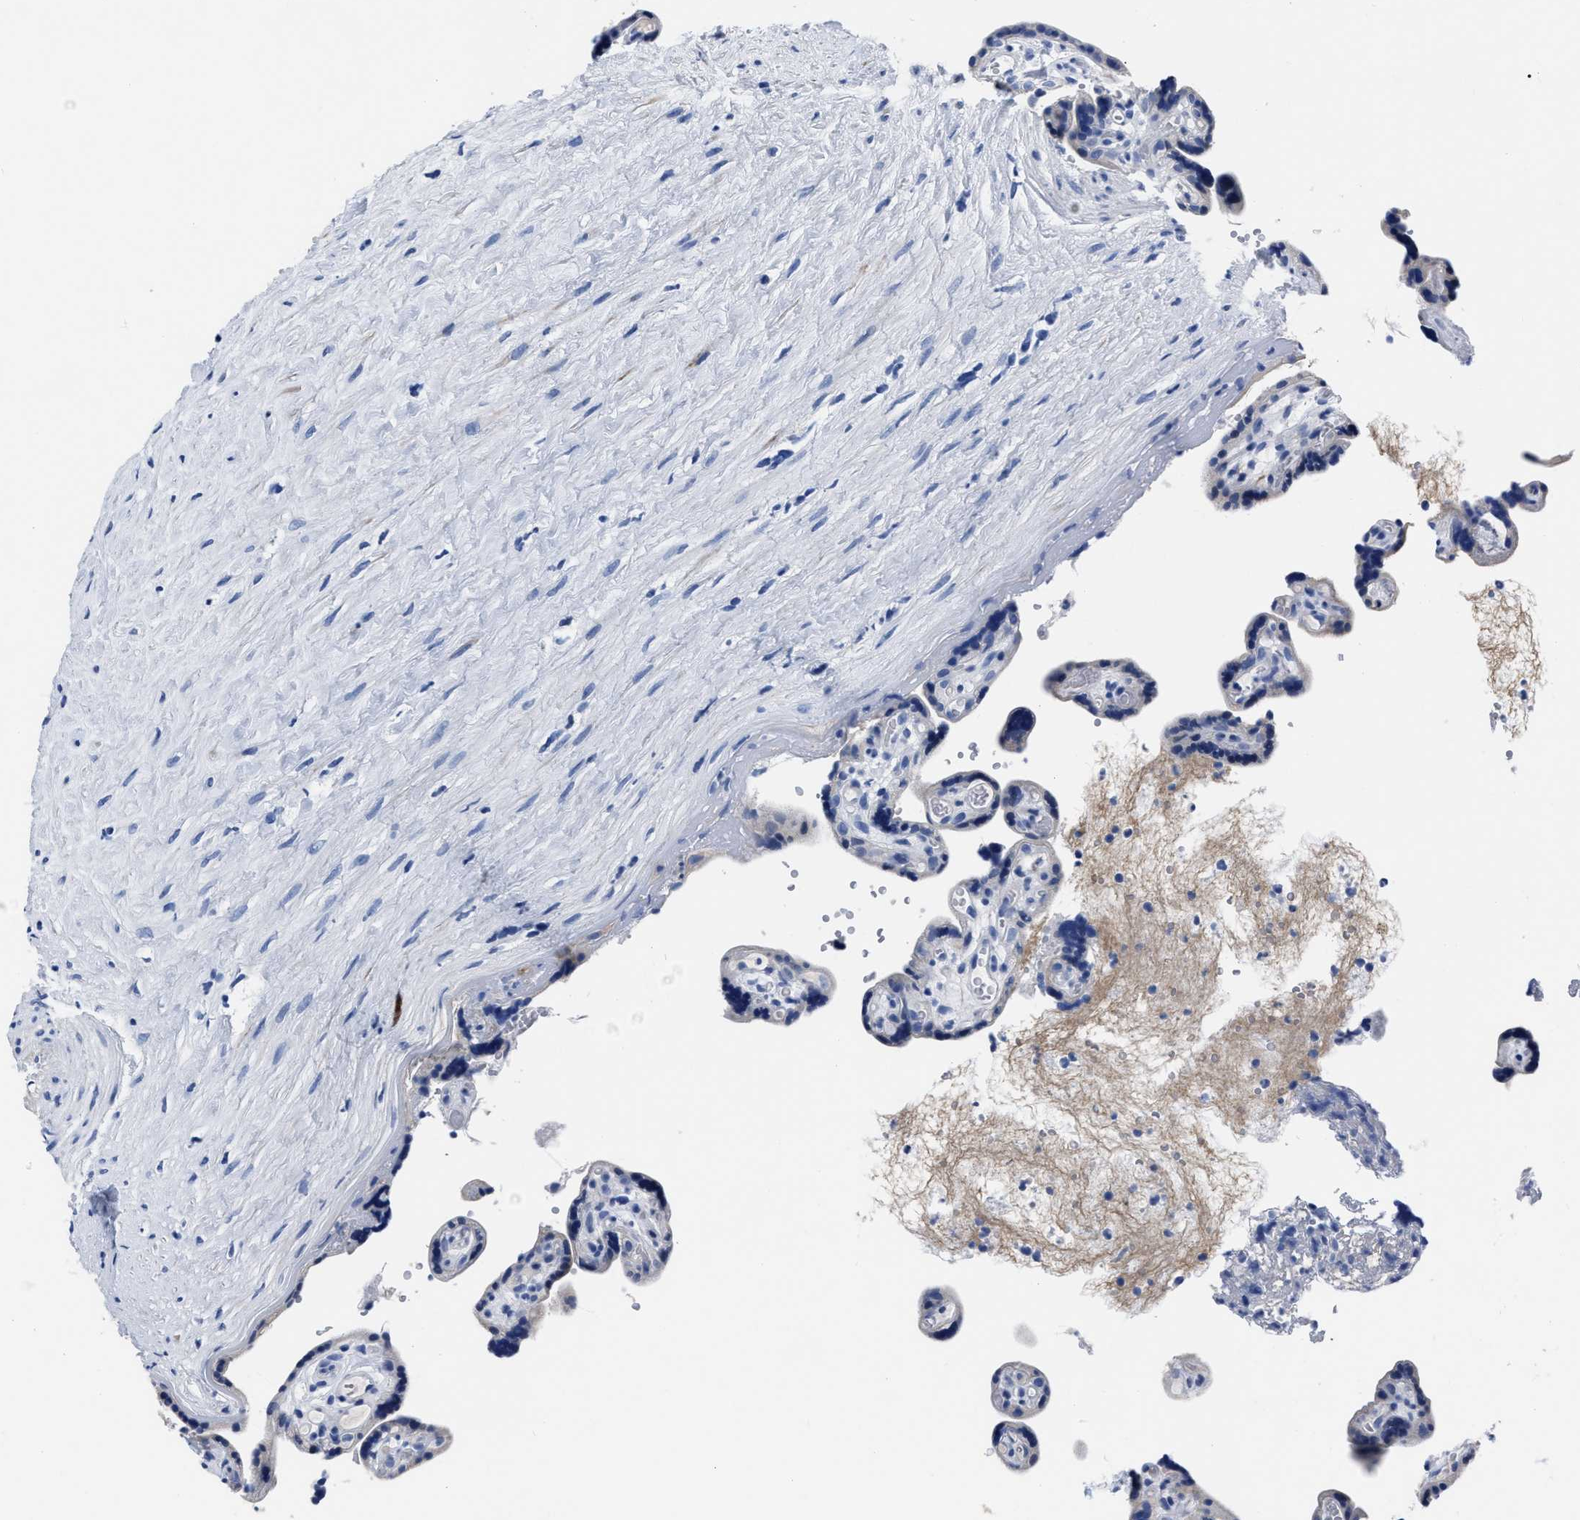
{"staining": {"intensity": "weak", "quantity": "<25%", "location": "cytoplasmic/membranous"}, "tissue": "placenta", "cell_type": "Decidual cells", "image_type": "normal", "snomed": [{"axis": "morphology", "description": "Normal tissue, NOS"}, {"axis": "topography", "description": "Placenta"}], "caption": "Immunohistochemistry (IHC) histopathology image of unremarkable human placenta stained for a protein (brown), which shows no expression in decidual cells.", "gene": "MOV10L1", "patient": {"sex": "female", "age": 30}}